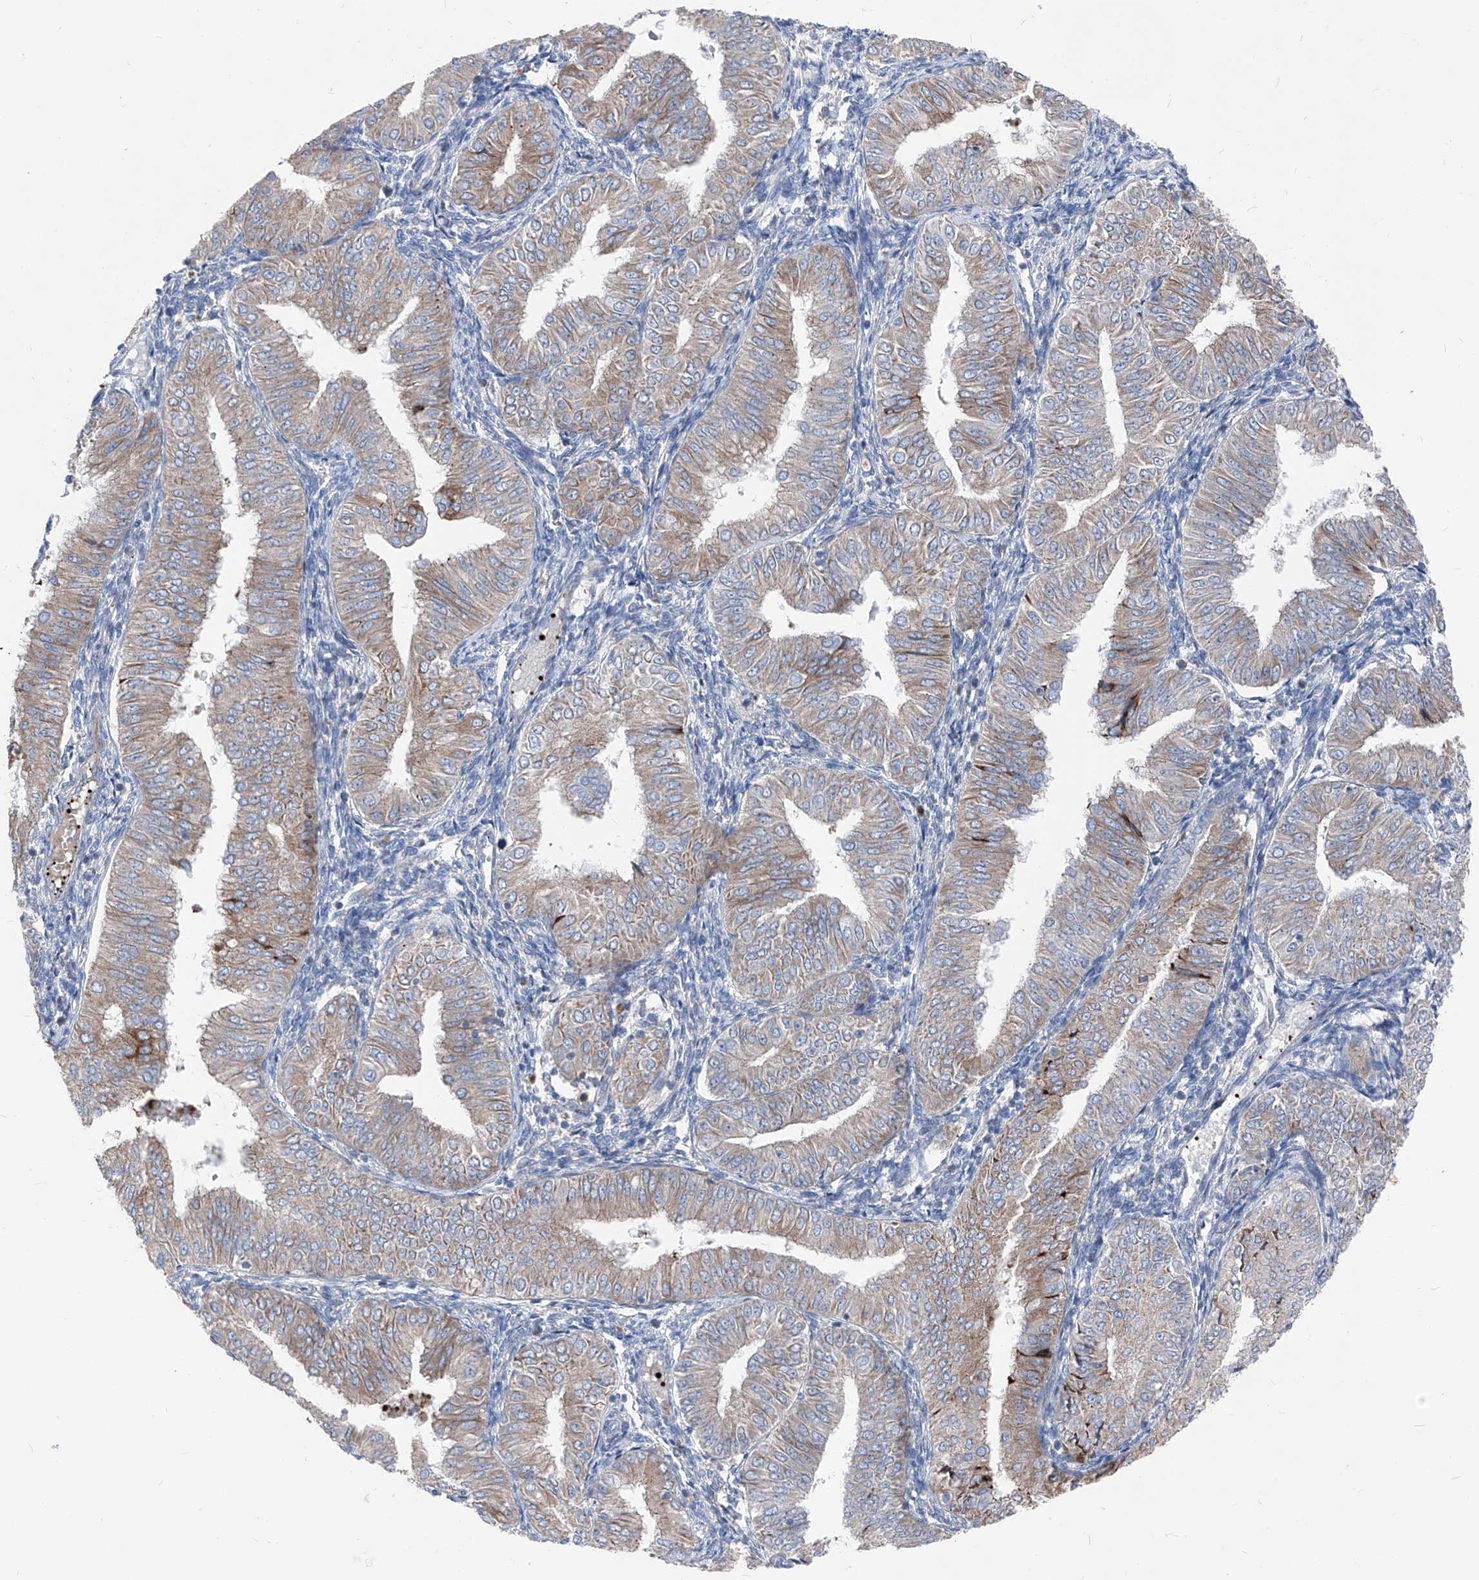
{"staining": {"intensity": "moderate", "quantity": "<25%", "location": "cytoplasmic/membranous"}, "tissue": "endometrial cancer", "cell_type": "Tumor cells", "image_type": "cancer", "snomed": [{"axis": "morphology", "description": "Normal tissue, NOS"}, {"axis": "morphology", "description": "Adenocarcinoma, NOS"}, {"axis": "topography", "description": "Endometrium"}], "caption": "Immunohistochemical staining of human endometrial cancer (adenocarcinoma) displays low levels of moderate cytoplasmic/membranous protein staining in approximately <25% of tumor cells. (brown staining indicates protein expression, while blue staining denotes nuclei).", "gene": "IFI27", "patient": {"sex": "female", "age": 53}}